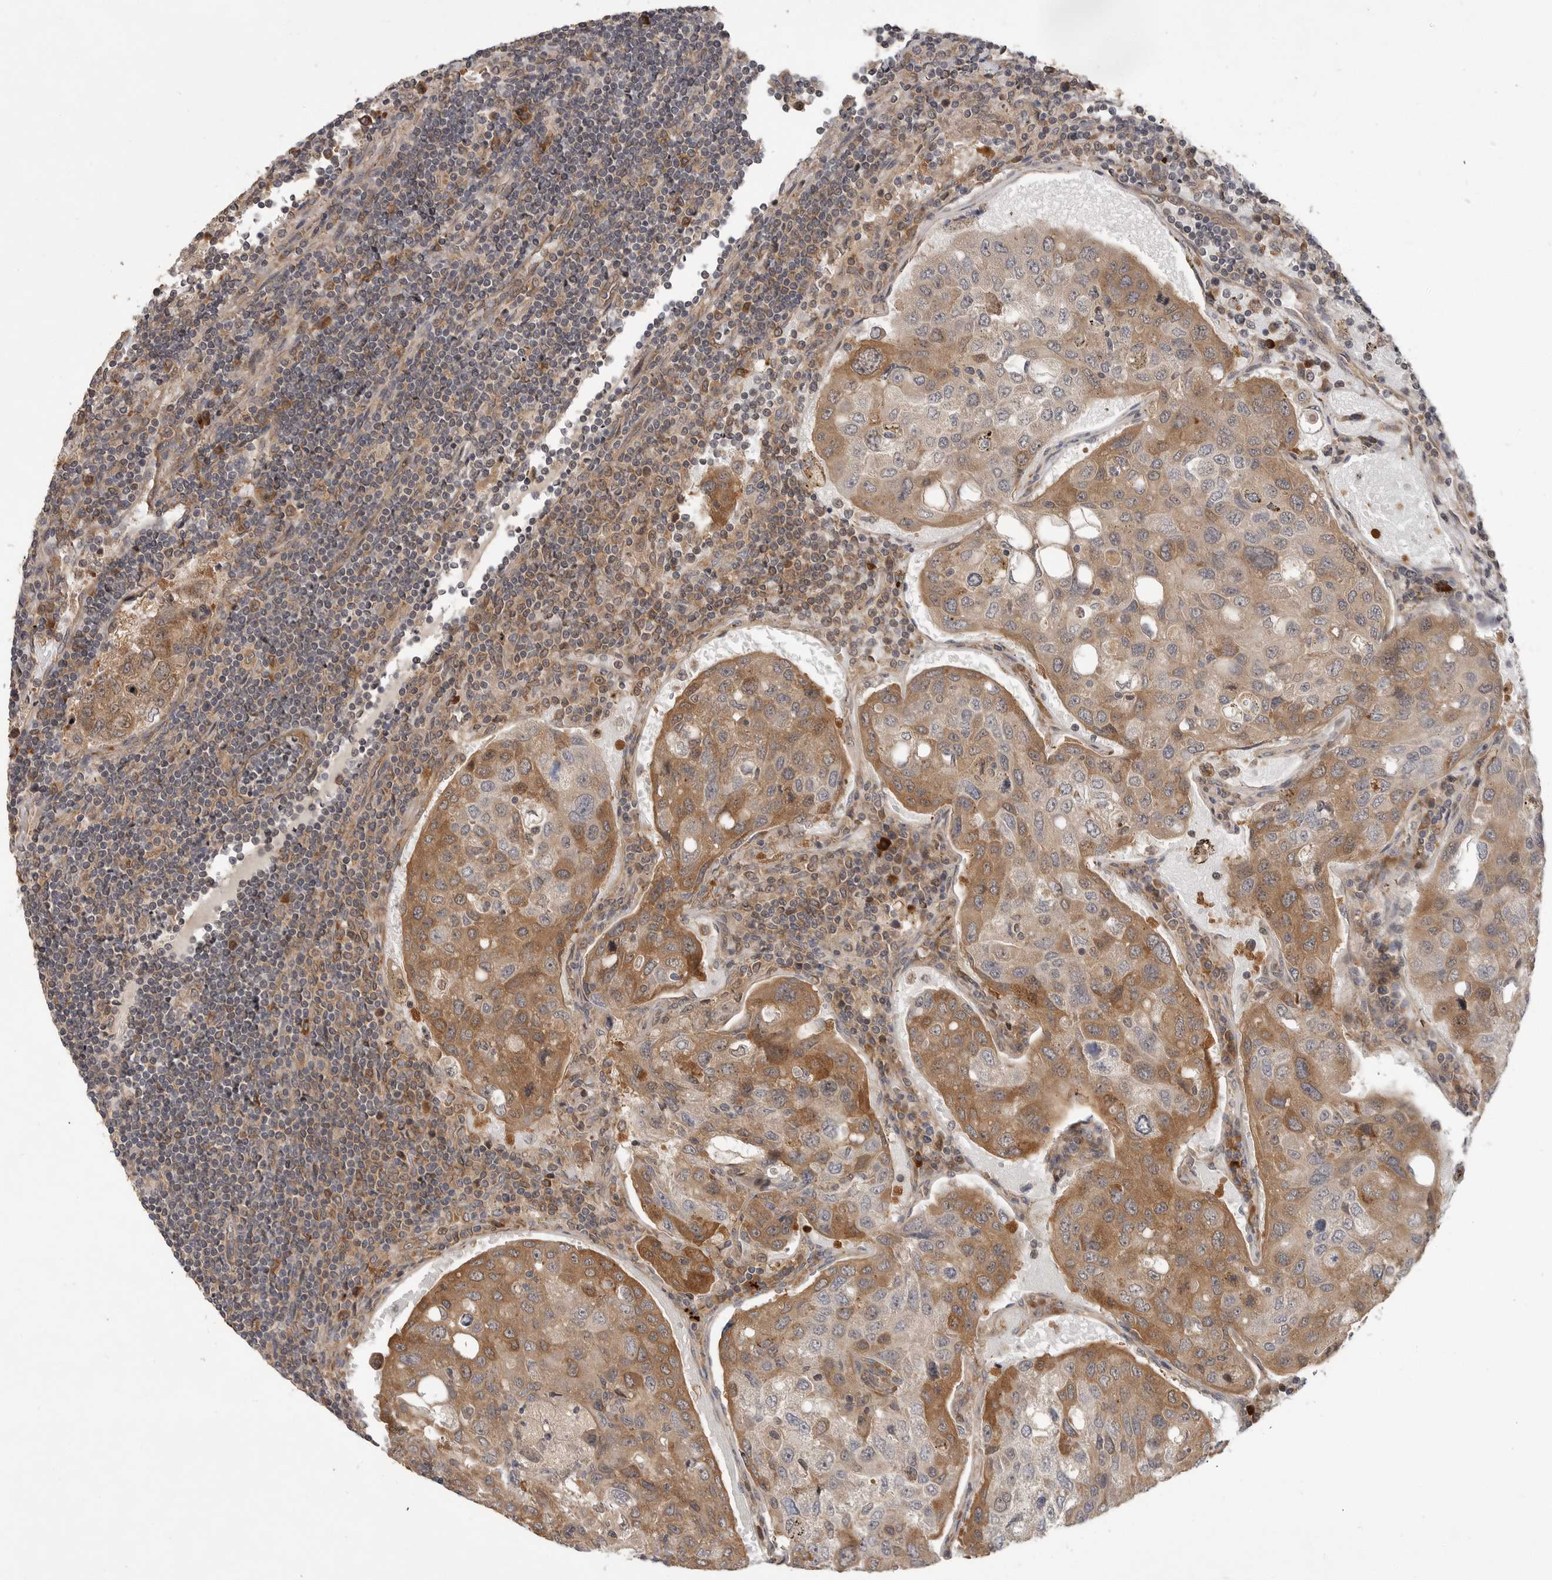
{"staining": {"intensity": "moderate", "quantity": ">75%", "location": "cytoplasmic/membranous"}, "tissue": "urothelial cancer", "cell_type": "Tumor cells", "image_type": "cancer", "snomed": [{"axis": "morphology", "description": "Urothelial carcinoma, High grade"}, {"axis": "topography", "description": "Lymph node"}, {"axis": "topography", "description": "Urinary bladder"}], "caption": "Protein staining reveals moderate cytoplasmic/membranous staining in approximately >75% of tumor cells in urothelial carcinoma (high-grade).", "gene": "OSBPL9", "patient": {"sex": "male", "age": 51}}